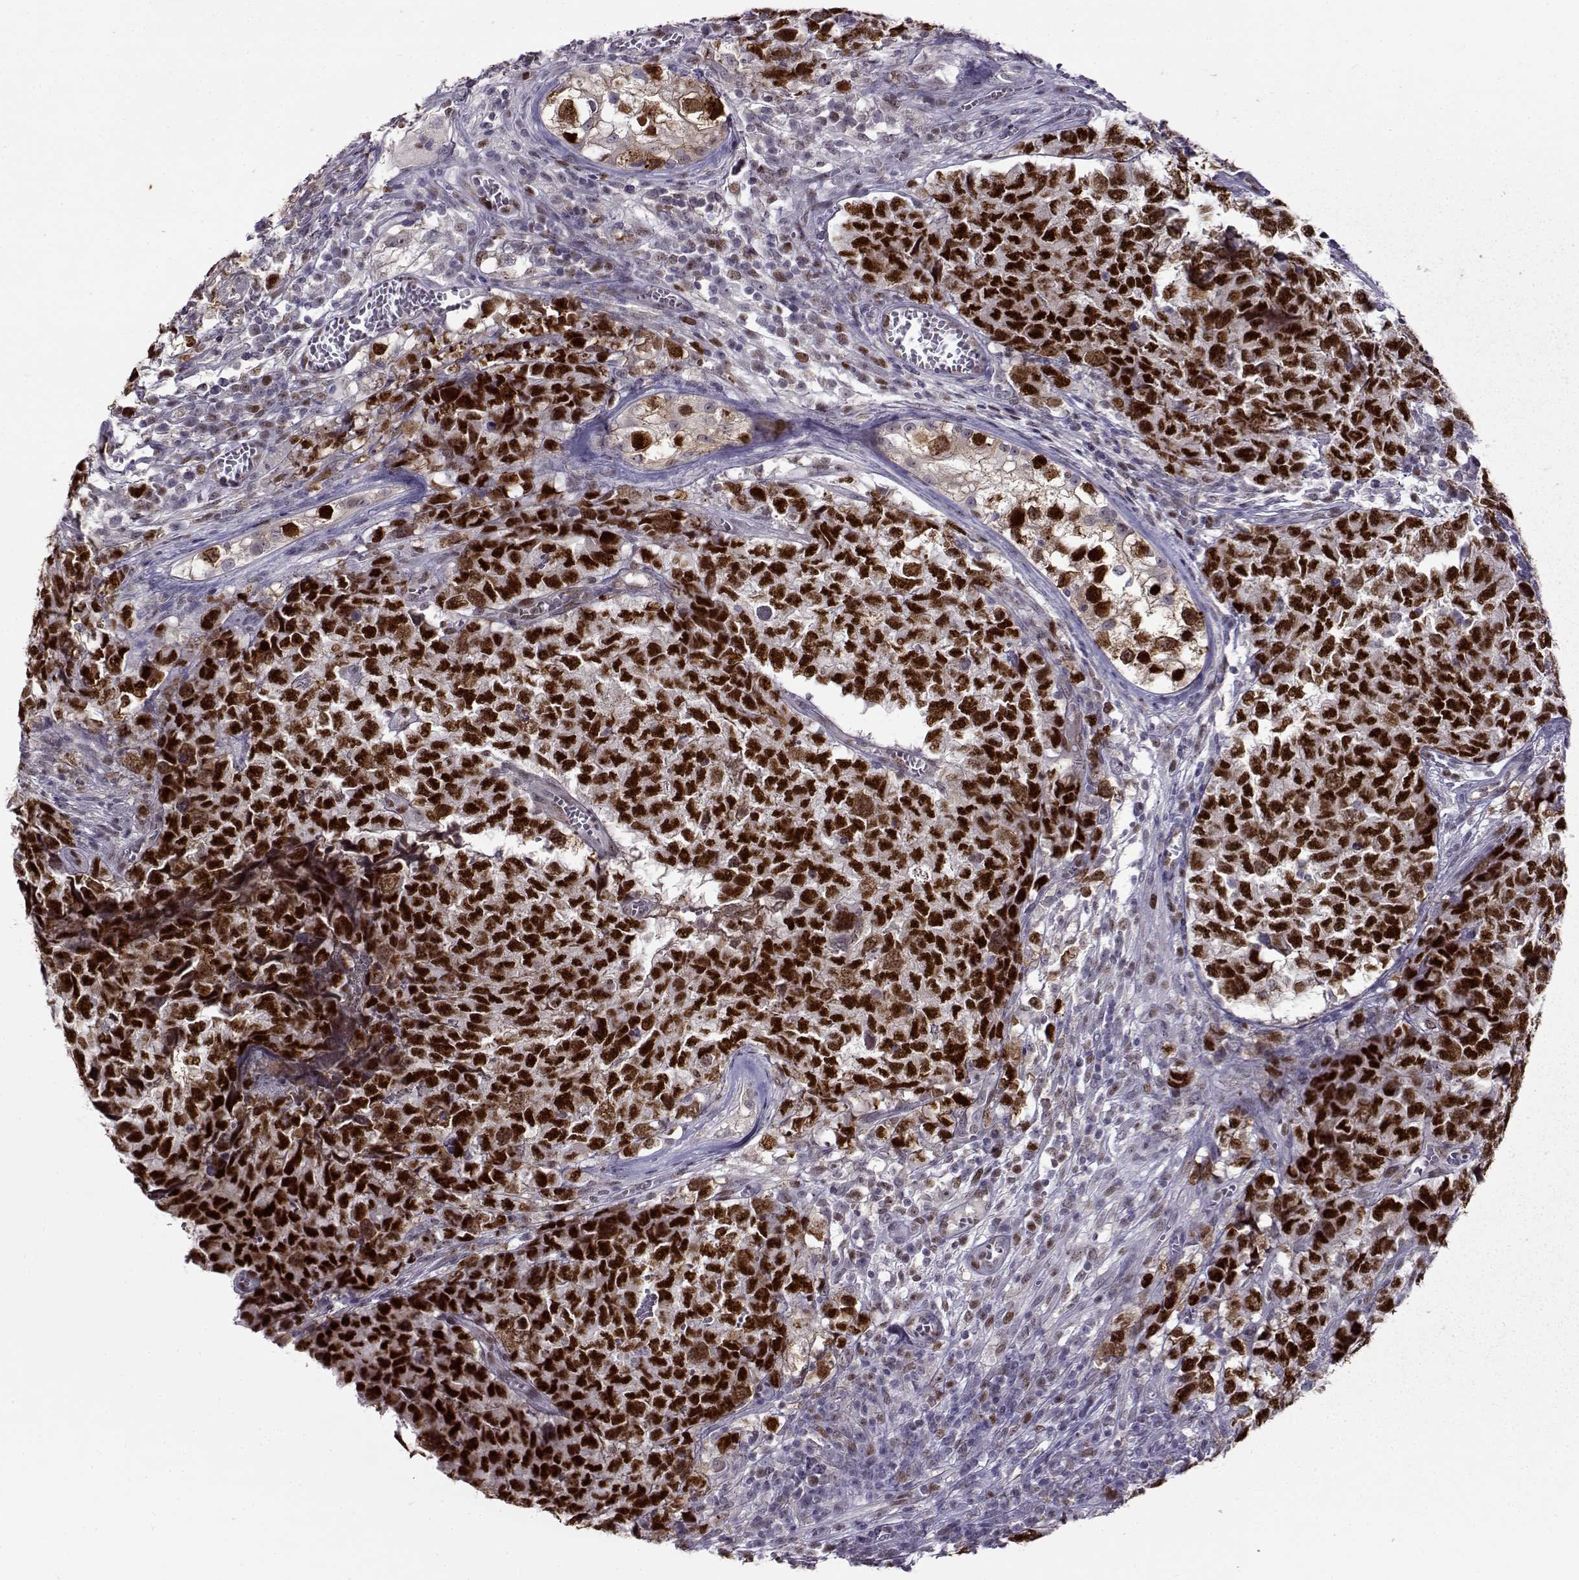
{"staining": {"intensity": "strong", "quantity": "25%-75%", "location": "cytoplasmic/membranous,nuclear"}, "tissue": "testis cancer", "cell_type": "Tumor cells", "image_type": "cancer", "snomed": [{"axis": "morphology", "description": "Carcinoma, Embryonal, NOS"}, {"axis": "topography", "description": "Testis"}], "caption": "Immunohistochemistry image of testis cancer stained for a protein (brown), which shows high levels of strong cytoplasmic/membranous and nuclear expression in about 25%-75% of tumor cells.", "gene": "BACH1", "patient": {"sex": "male", "age": 23}}